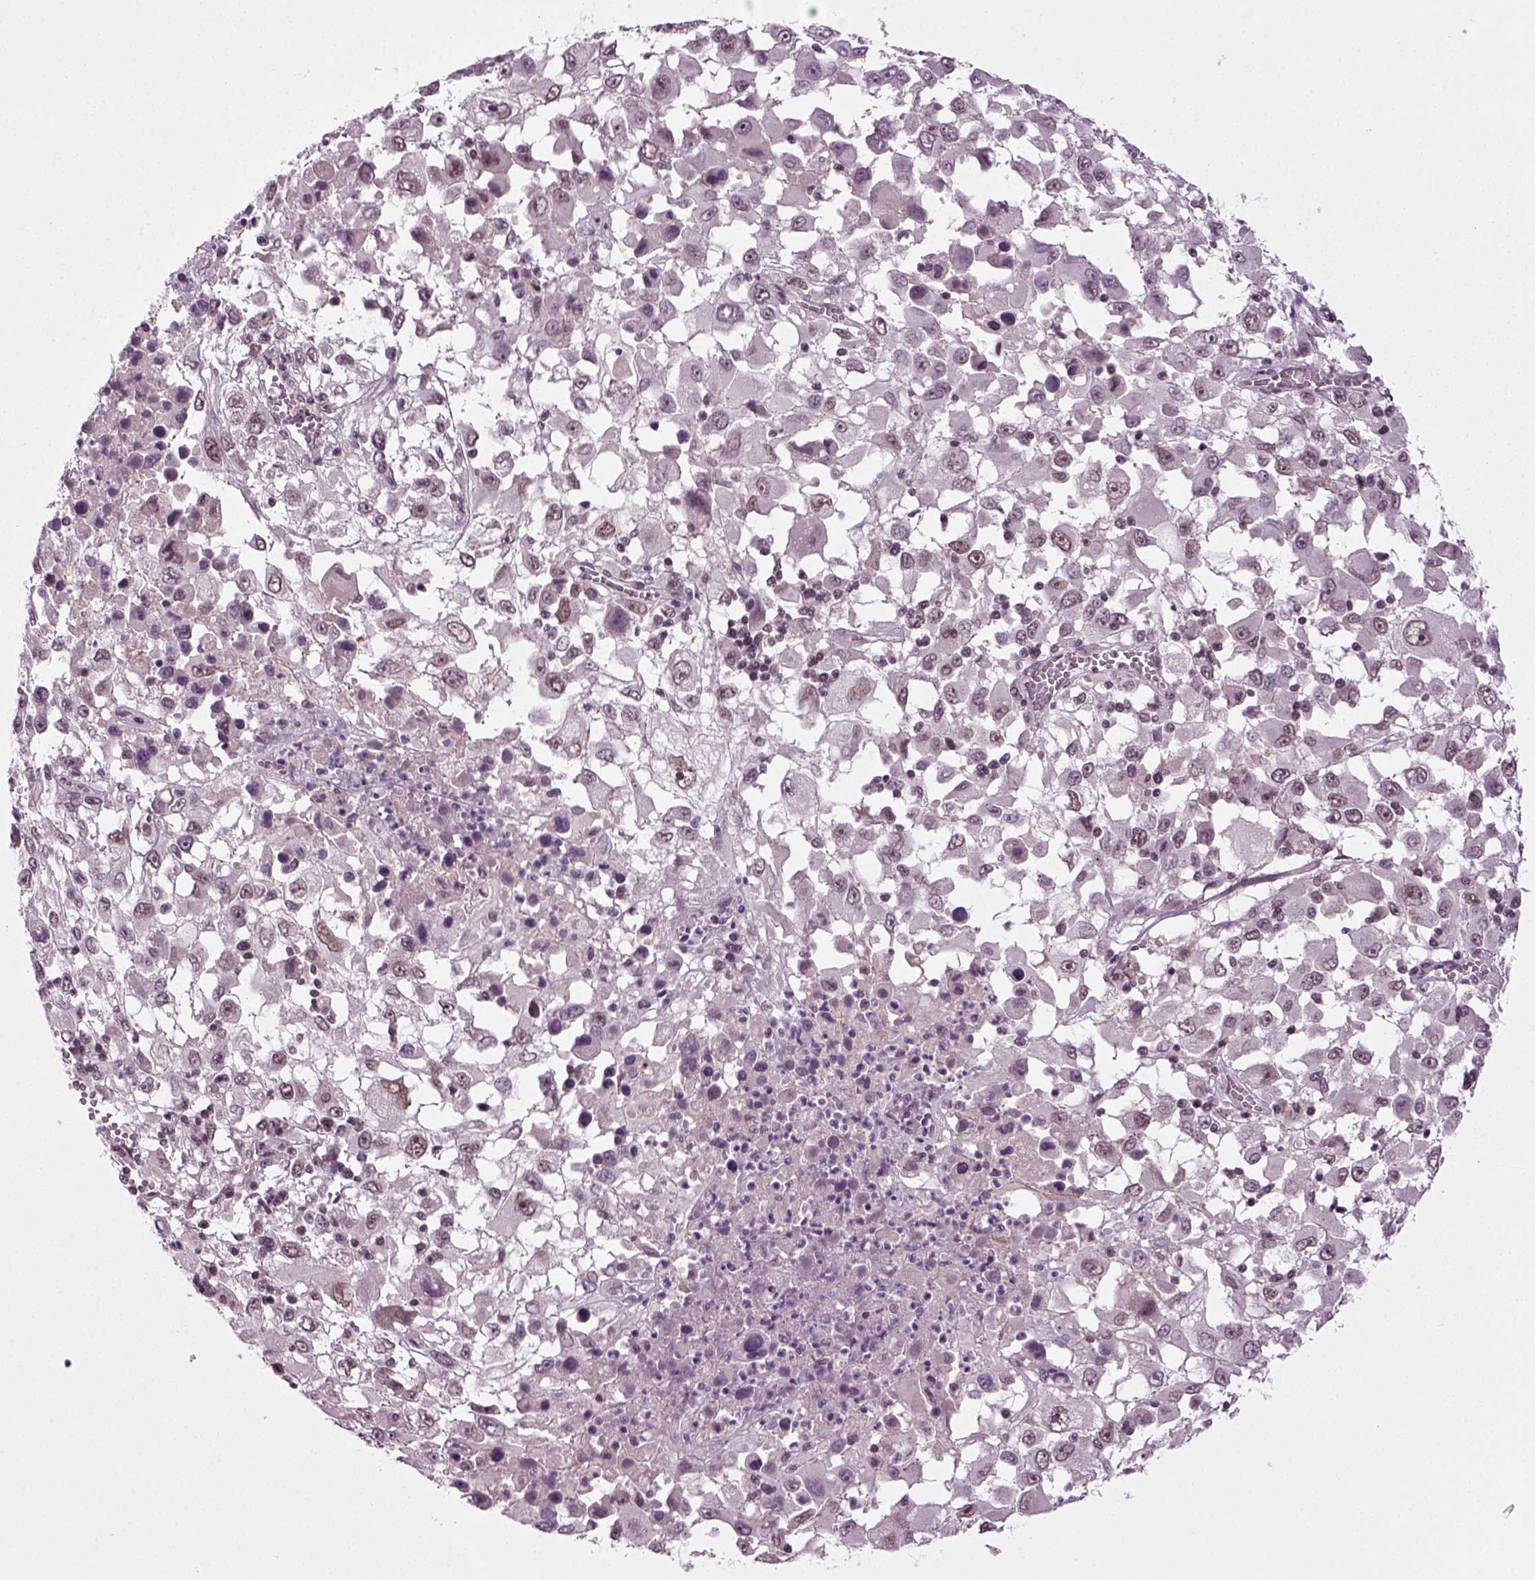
{"staining": {"intensity": "moderate", "quantity": "<25%", "location": "nuclear"}, "tissue": "melanoma", "cell_type": "Tumor cells", "image_type": "cancer", "snomed": [{"axis": "morphology", "description": "Malignant melanoma, Metastatic site"}, {"axis": "topography", "description": "Soft tissue"}], "caption": "Immunohistochemistry of human malignant melanoma (metastatic site) demonstrates low levels of moderate nuclear expression in approximately <25% of tumor cells. (IHC, brightfield microscopy, high magnification).", "gene": "RCOR3", "patient": {"sex": "male", "age": 50}}